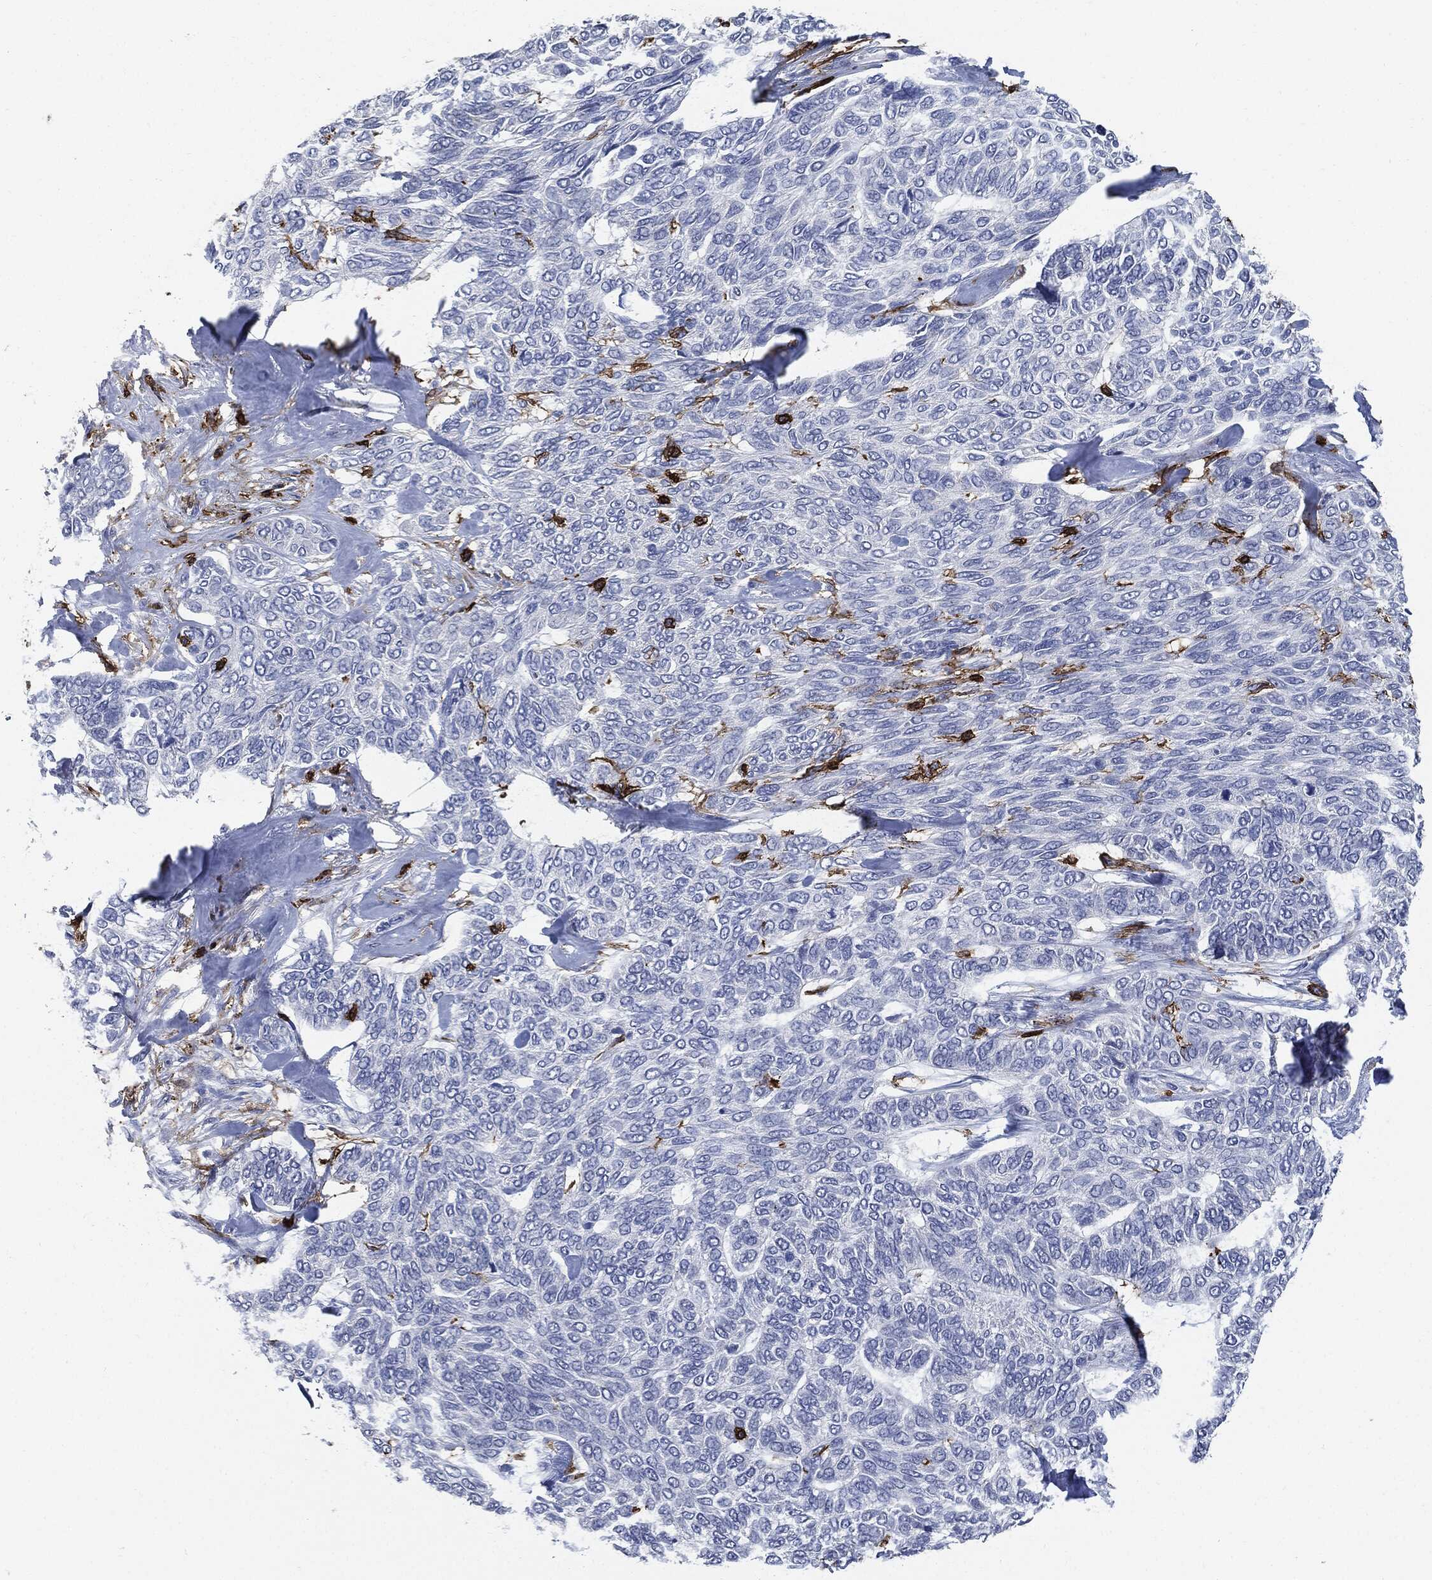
{"staining": {"intensity": "negative", "quantity": "none", "location": "none"}, "tissue": "skin cancer", "cell_type": "Tumor cells", "image_type": "cancer", "snomed": [{"axis": "morphology", "description": "Basal cell carcinoma"}, {"axis": "topography", "description": "Skin"}], "caption": "Immunohistochemical staining of human skin basal cell carcinoma demonstrates no significant staining in tumor cells.", "gene": "PTPRC", "patient": {"sex": "female", "age": 65}}